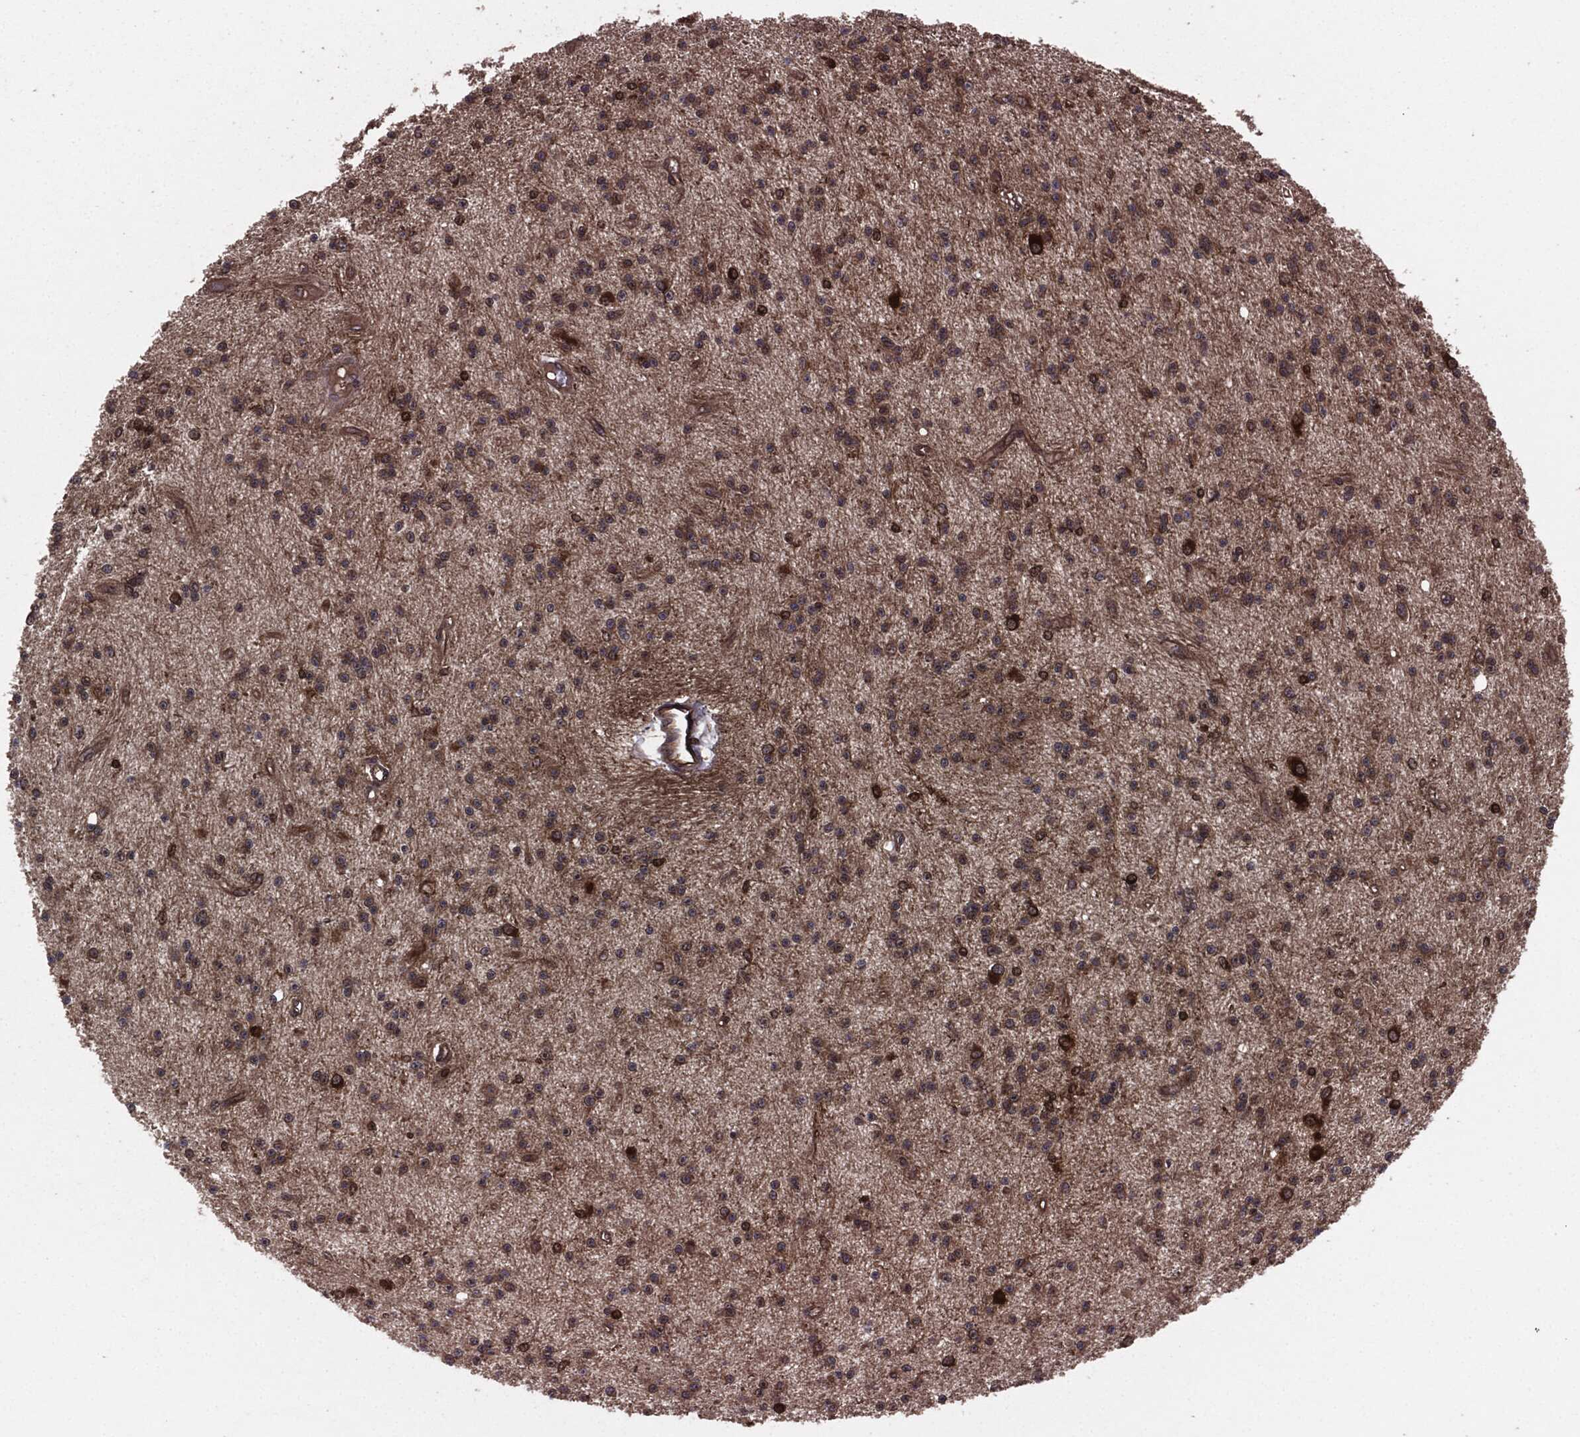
{"staining": {"intensity": "moderate", "quantity": "25%-75%", "location": "cytoplasmic/membranous"}, "tissue": "glioma", "cell_type": "Tumor cells", "image_type": "cancer", "snomed": [{"axis": "morphology", "description": "Glioma, malignant, Low grade"}, {"axis": "topography", "description": "Brain"}], "caption": "A brown stain labels moderate cytoplasmic/membranous staining of a protein in human glioma tumor cells. (Brightfield microscopy of DAB IHC at high magnification).", "gene": "RAP1GDS1", "patient": {"sex": "male", "age": 27}}